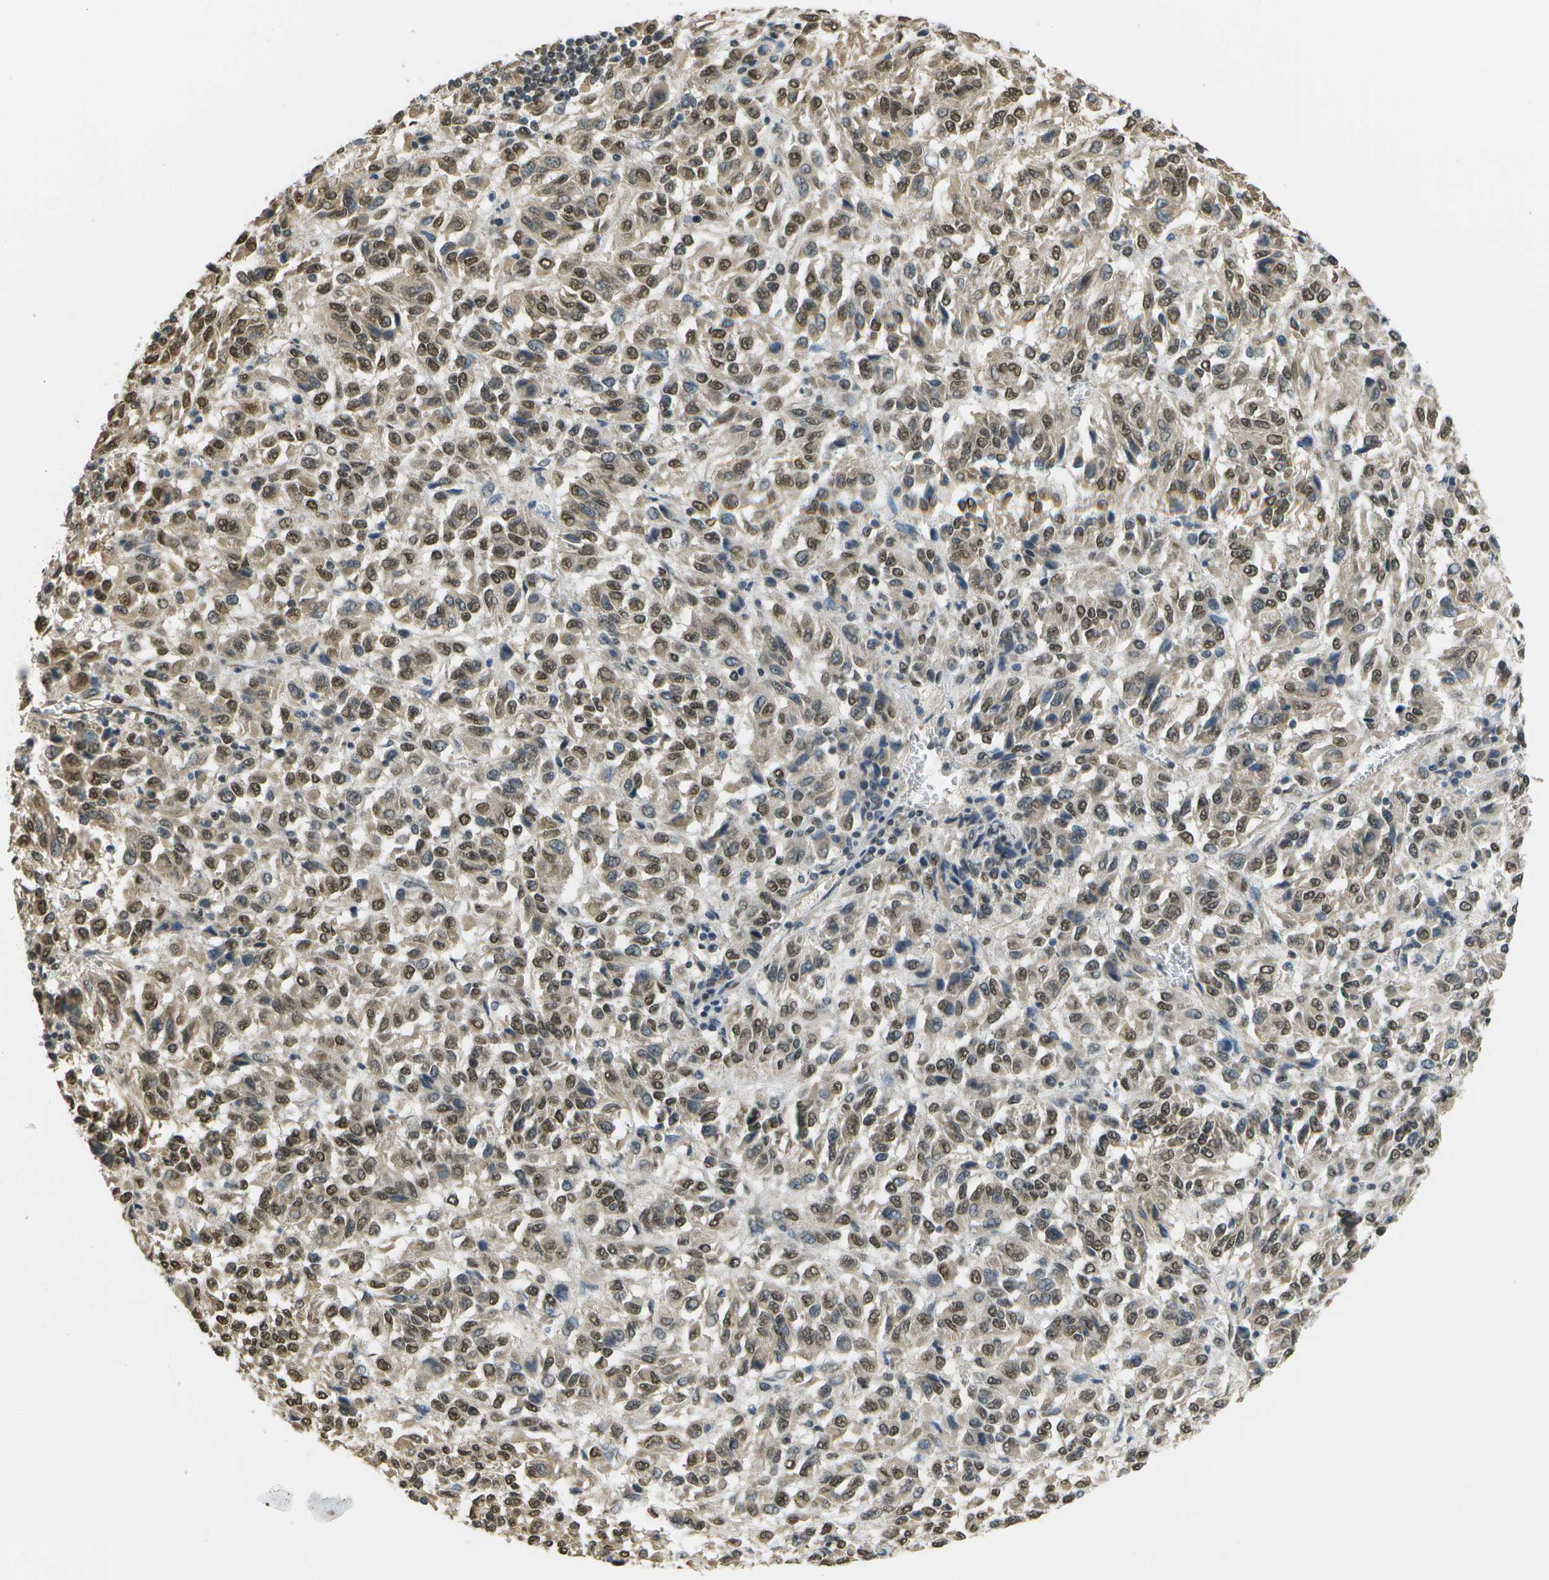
{"staining": {"intensity": "moderate", "quantity": ">75%", "location": "cytoplasmic/membranous,nuclear"}, "tissue": "melanoma", "cell_type": "Tumor cells", "image_type": "cancer", "snomed": [{"axis": "morphology", "description": "Malignant melanoma, Metastatic site"}, {"axis": "topography", "description": "Lung"}], "caption": "An image showing moderate cytoplasmic/membranous and nuclear staining in about >75% of tumor cells in malignant melanoma (metastatic site), as visualized by brown immunohistochemical staining.", "gene": "ABL2", "patient": {"sex": "male", "age": 64}}